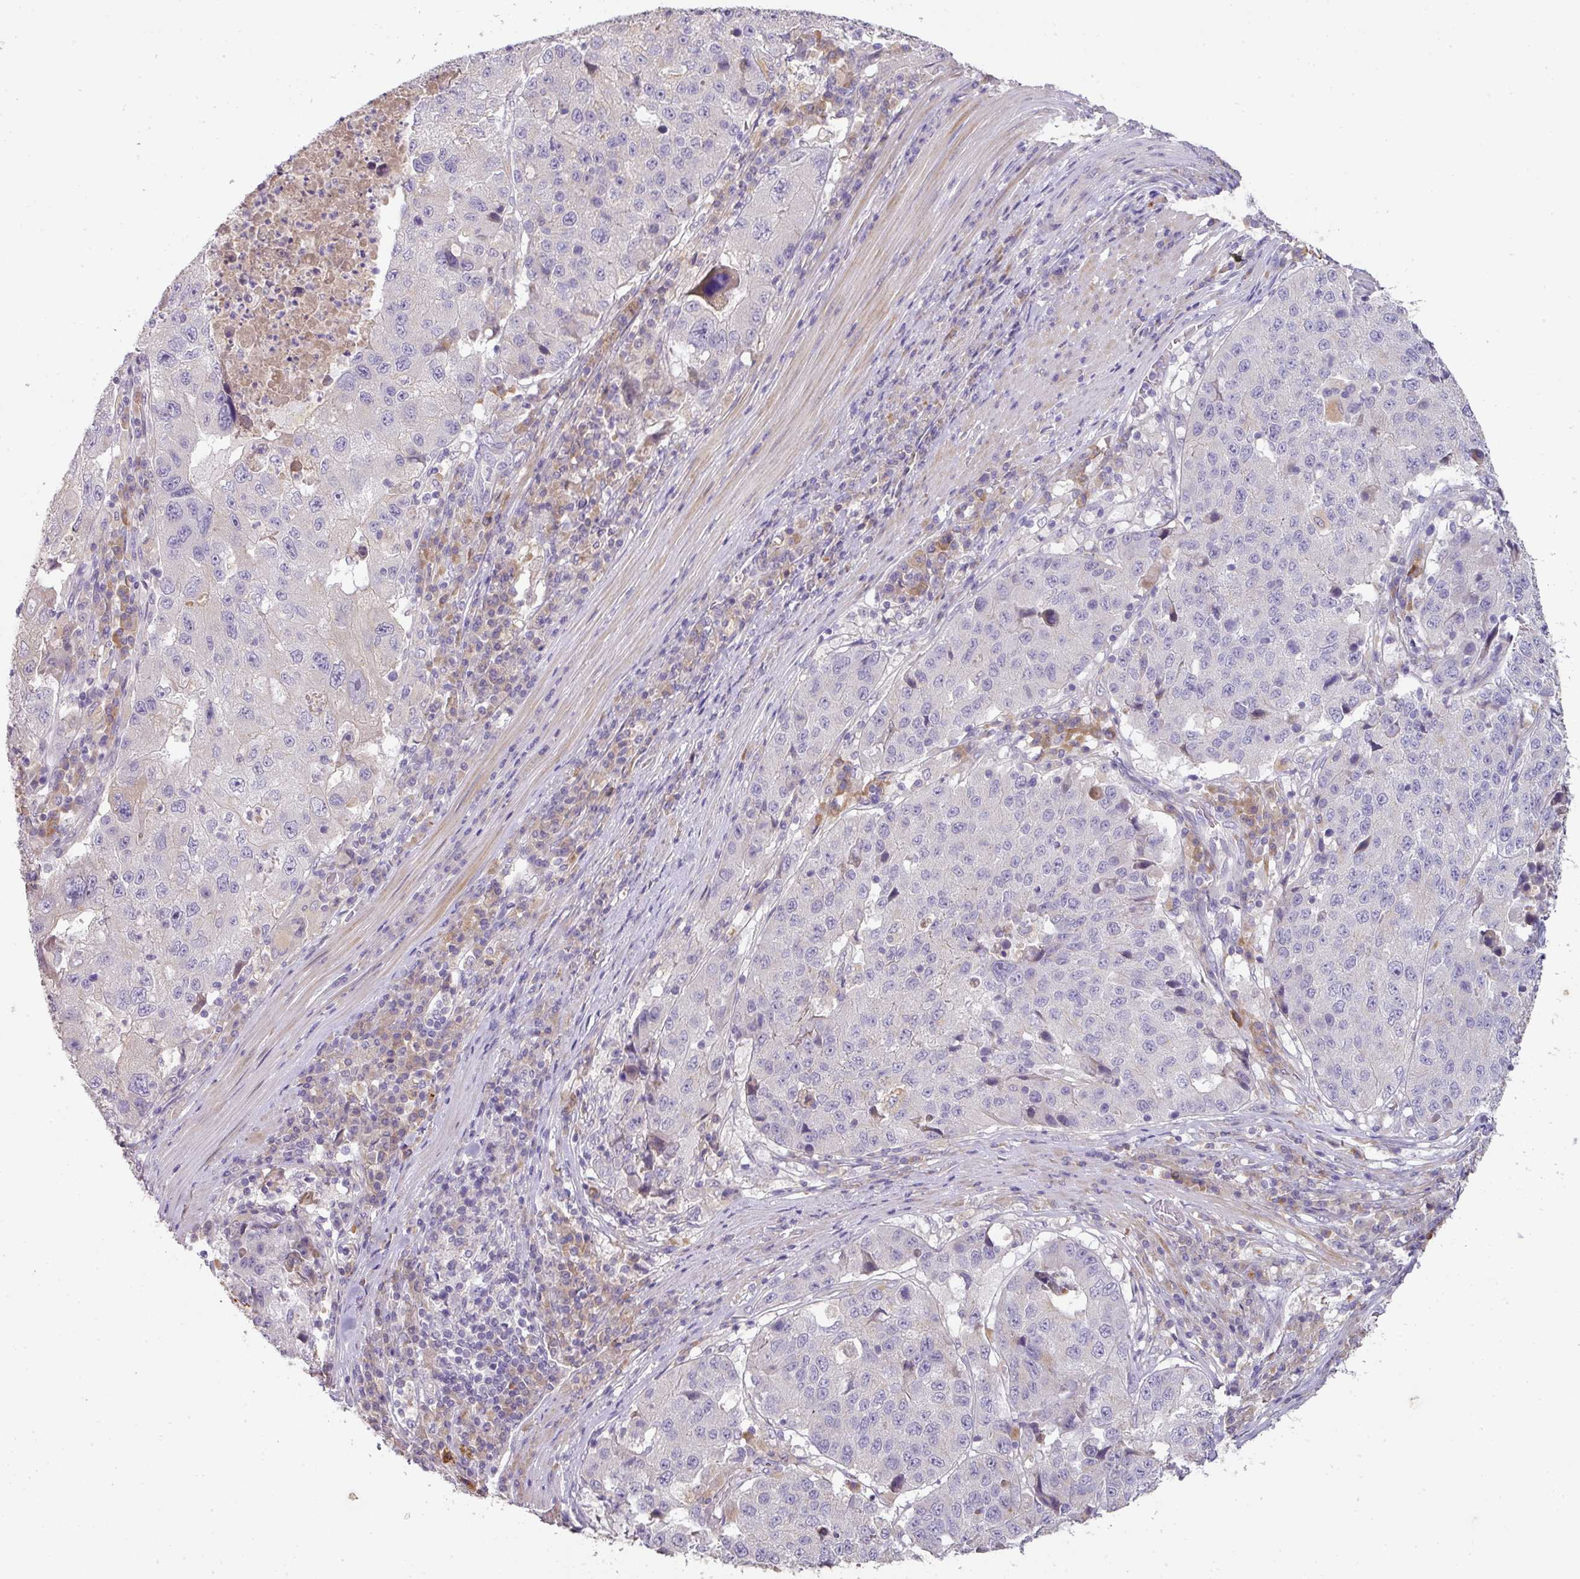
{"staining": {"intensity": "negative", "quantity": "none", "location": "none"}, "tissue": "stomach cancer", "cell_type": "Tumor cells", "image_type": "cancer", "snomed": [{"axis": "morphology", "description": "Adenocarcinoma, NOS"}, {"axis": "topography", "description": "Stomach"}], "caption": "Immunohistochemistry (IHC) of human stomach adenocarcinoma exhibits no staining in tumor cells.", "gene": "ZNF266", "patient": {"sex": "male", "age": 71}}